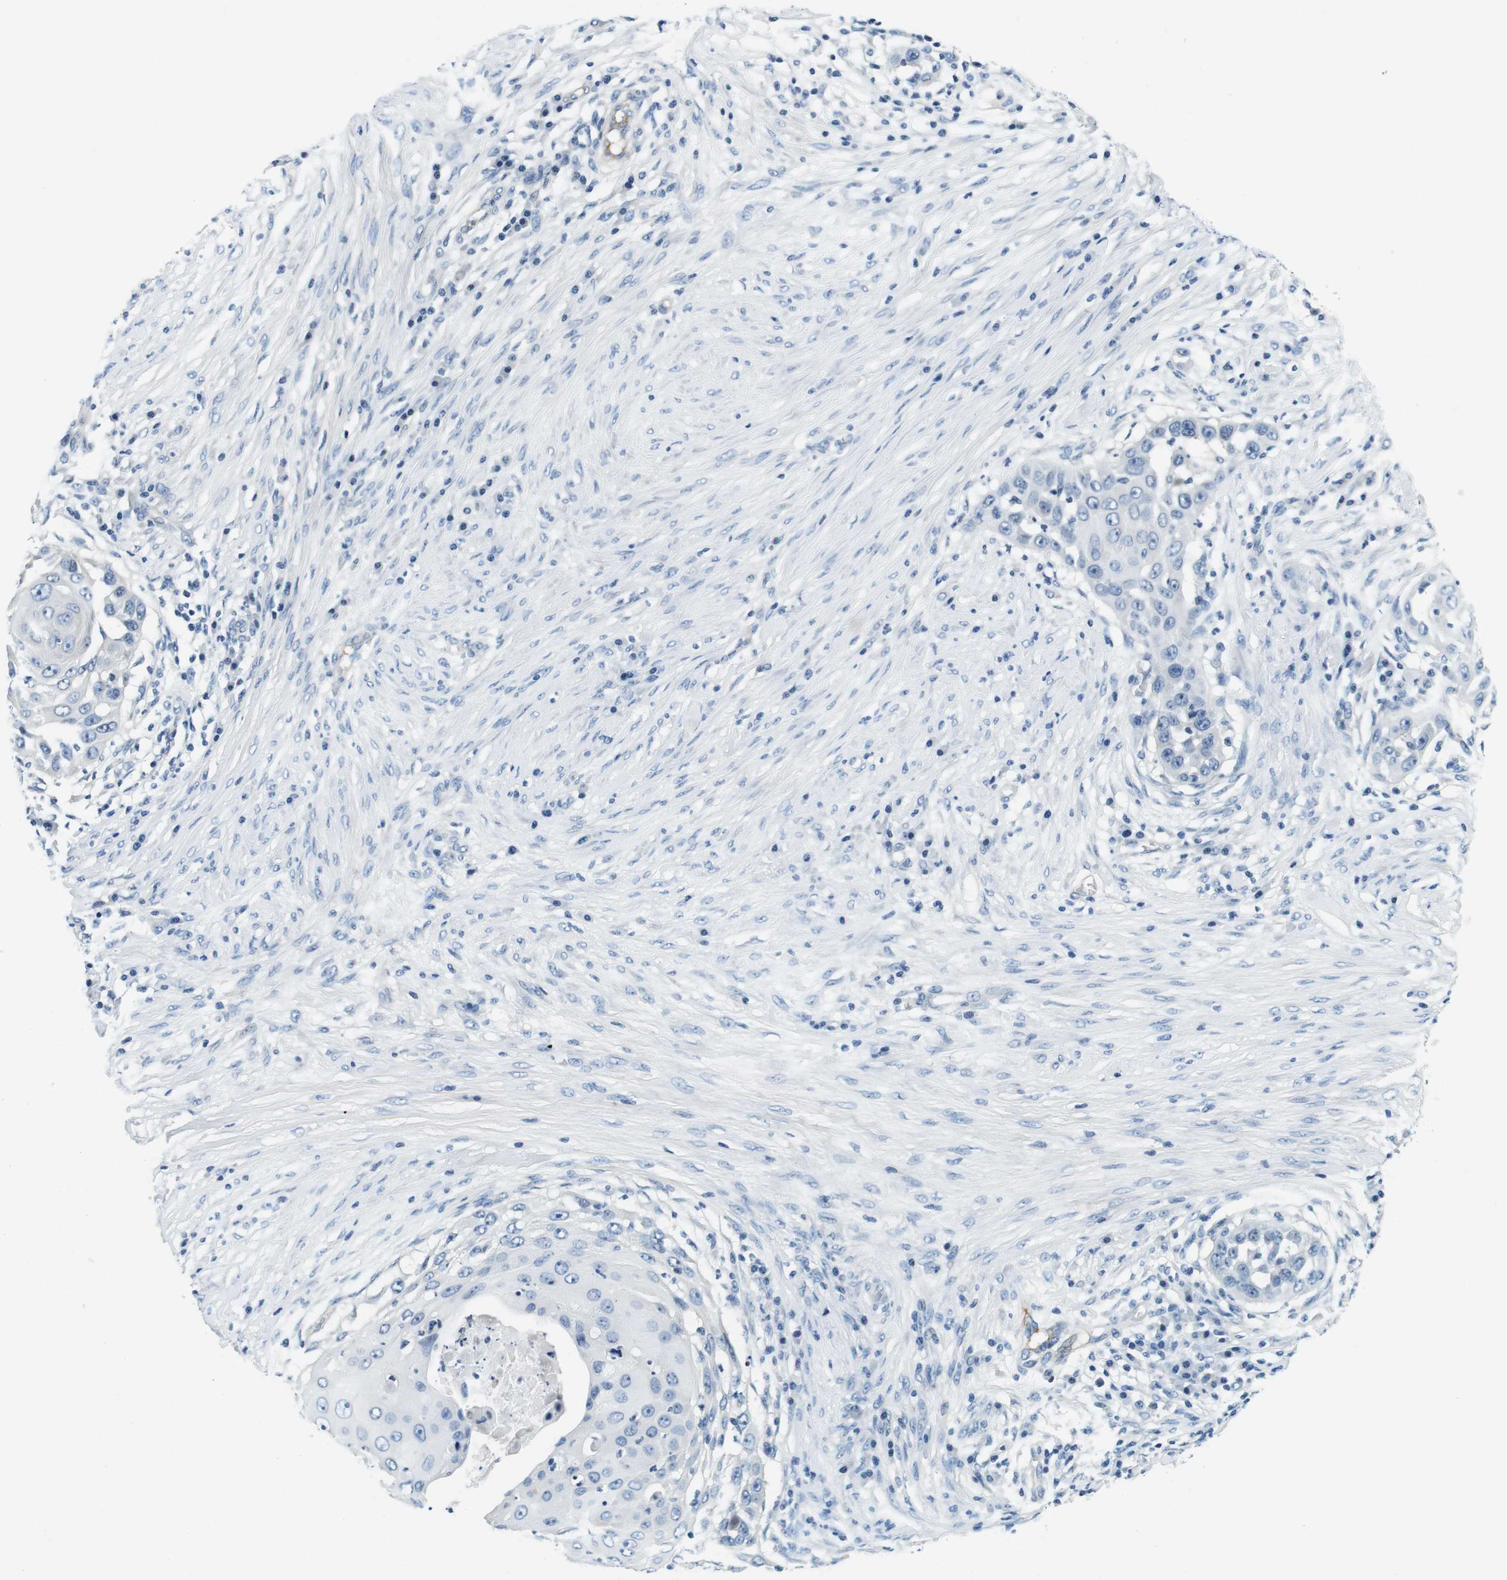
{"staining": {"intensity": "negative", "quantity": "none", "location": "none"}, "tissue": "skin cancer", "cell_type": "Tumor cells", "image_type": "cancer", "snomed": [{"axis": "morphology", "description": "Squamous cell carcinoma, NOS"}, {"axis": "topography", "description": "Skin"}], "caption": "Skin cancer was stained to show a protein in brown. There is no significant staining in tumor cells.", "gene": "KCNJ5", "patient": {"sex": "female", "age": 44}}